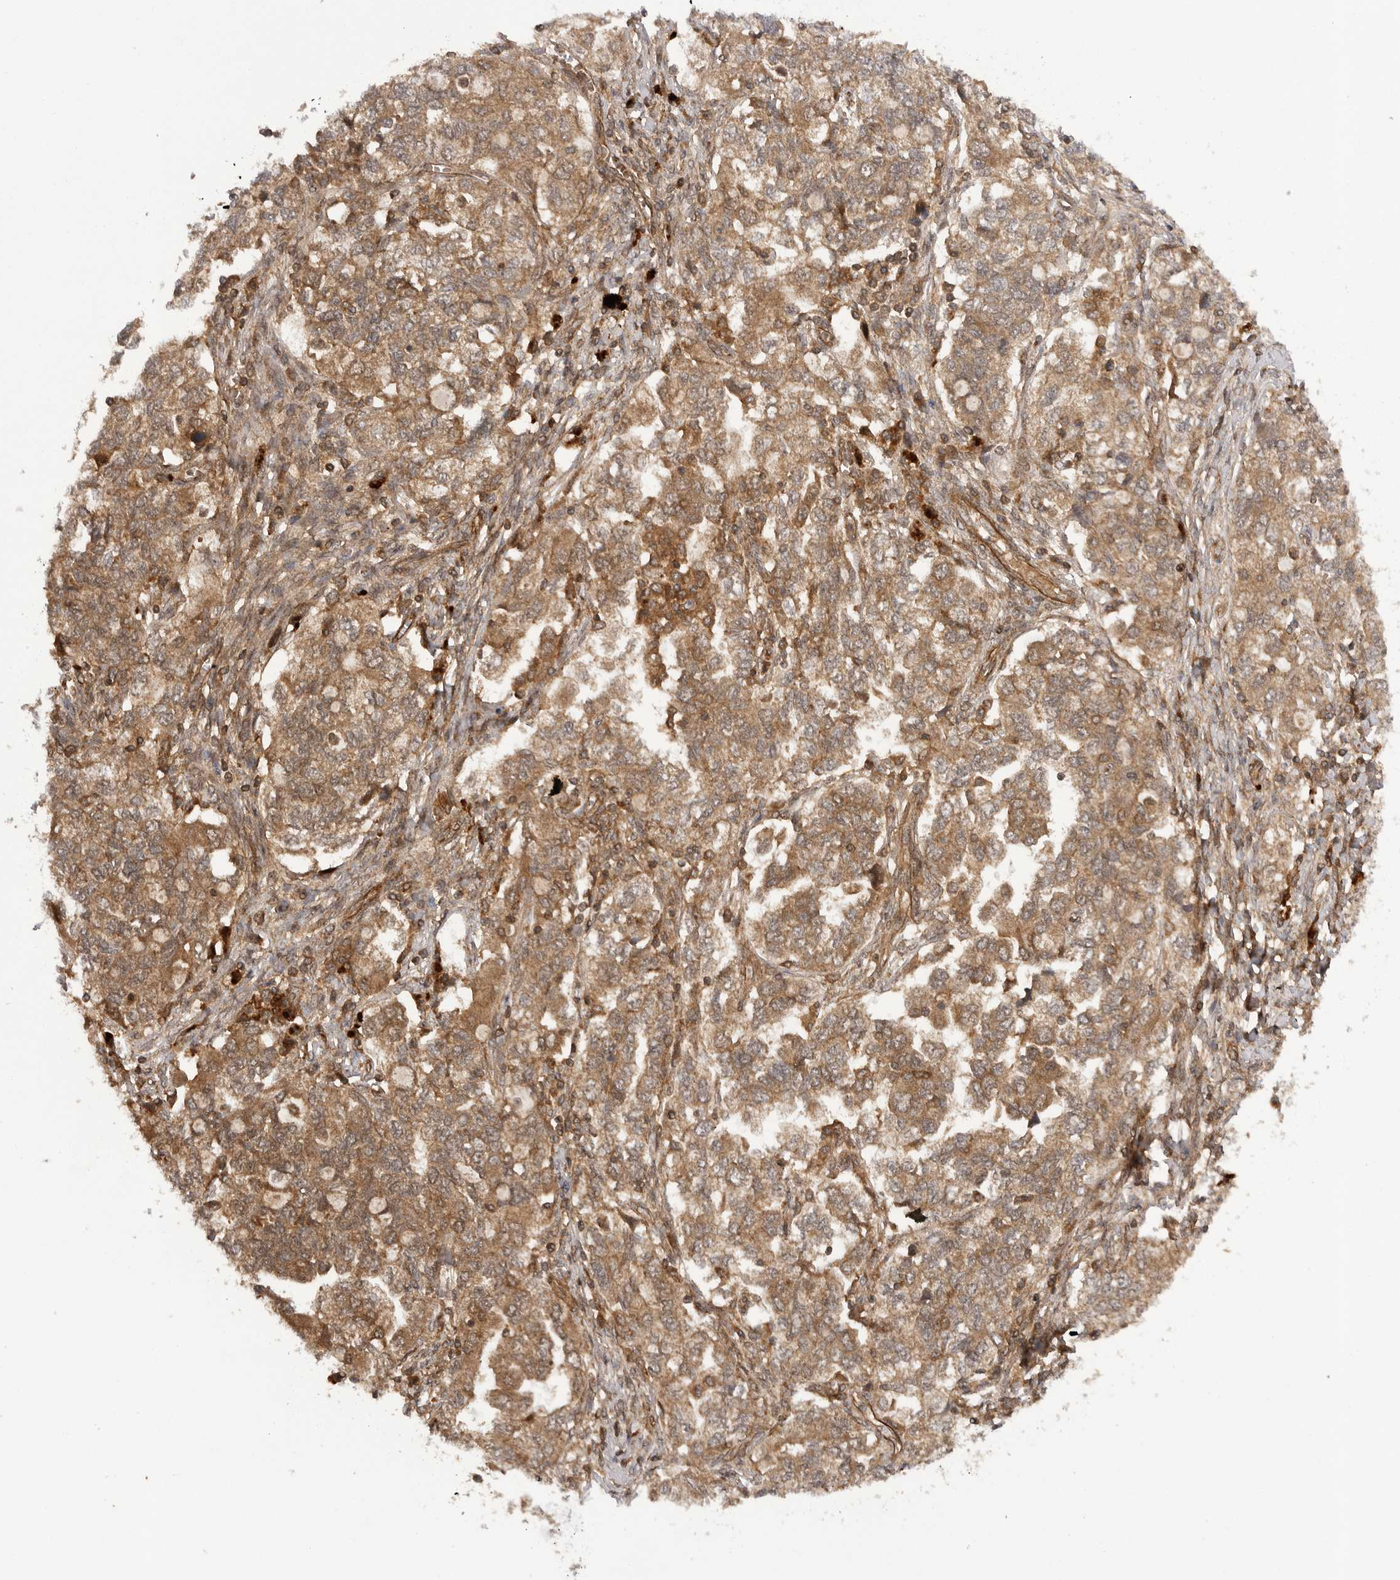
{"staining": {"intensity": "moderate", "quantity": ">75%", "location": "cytoplasmic/membranous"}, "tissue": "ovarian cancer", "cell_type": "Tumor cells", "image_type": "cancer", "snomed": [{"axis": "morphology", "description": "Carcinoma, NOS"}, {"axis": "morphology", "description": "Cystadenocarcinoma, serous, NOS"}, {"axis": "topography", "description": "Ovary"}], "caption": "IHC micrograph of neoplastic tissue: carcinoma (ovarian) stained using IHC demonstrates medium levels of moderate protein expression localized specifically in the cytoplasmic/membranous of tumor cells, appearing as a cytoplasmic/membranous brown color.", "gene": "PRDX4", "patient": {"sex": "female", "age": 69}}